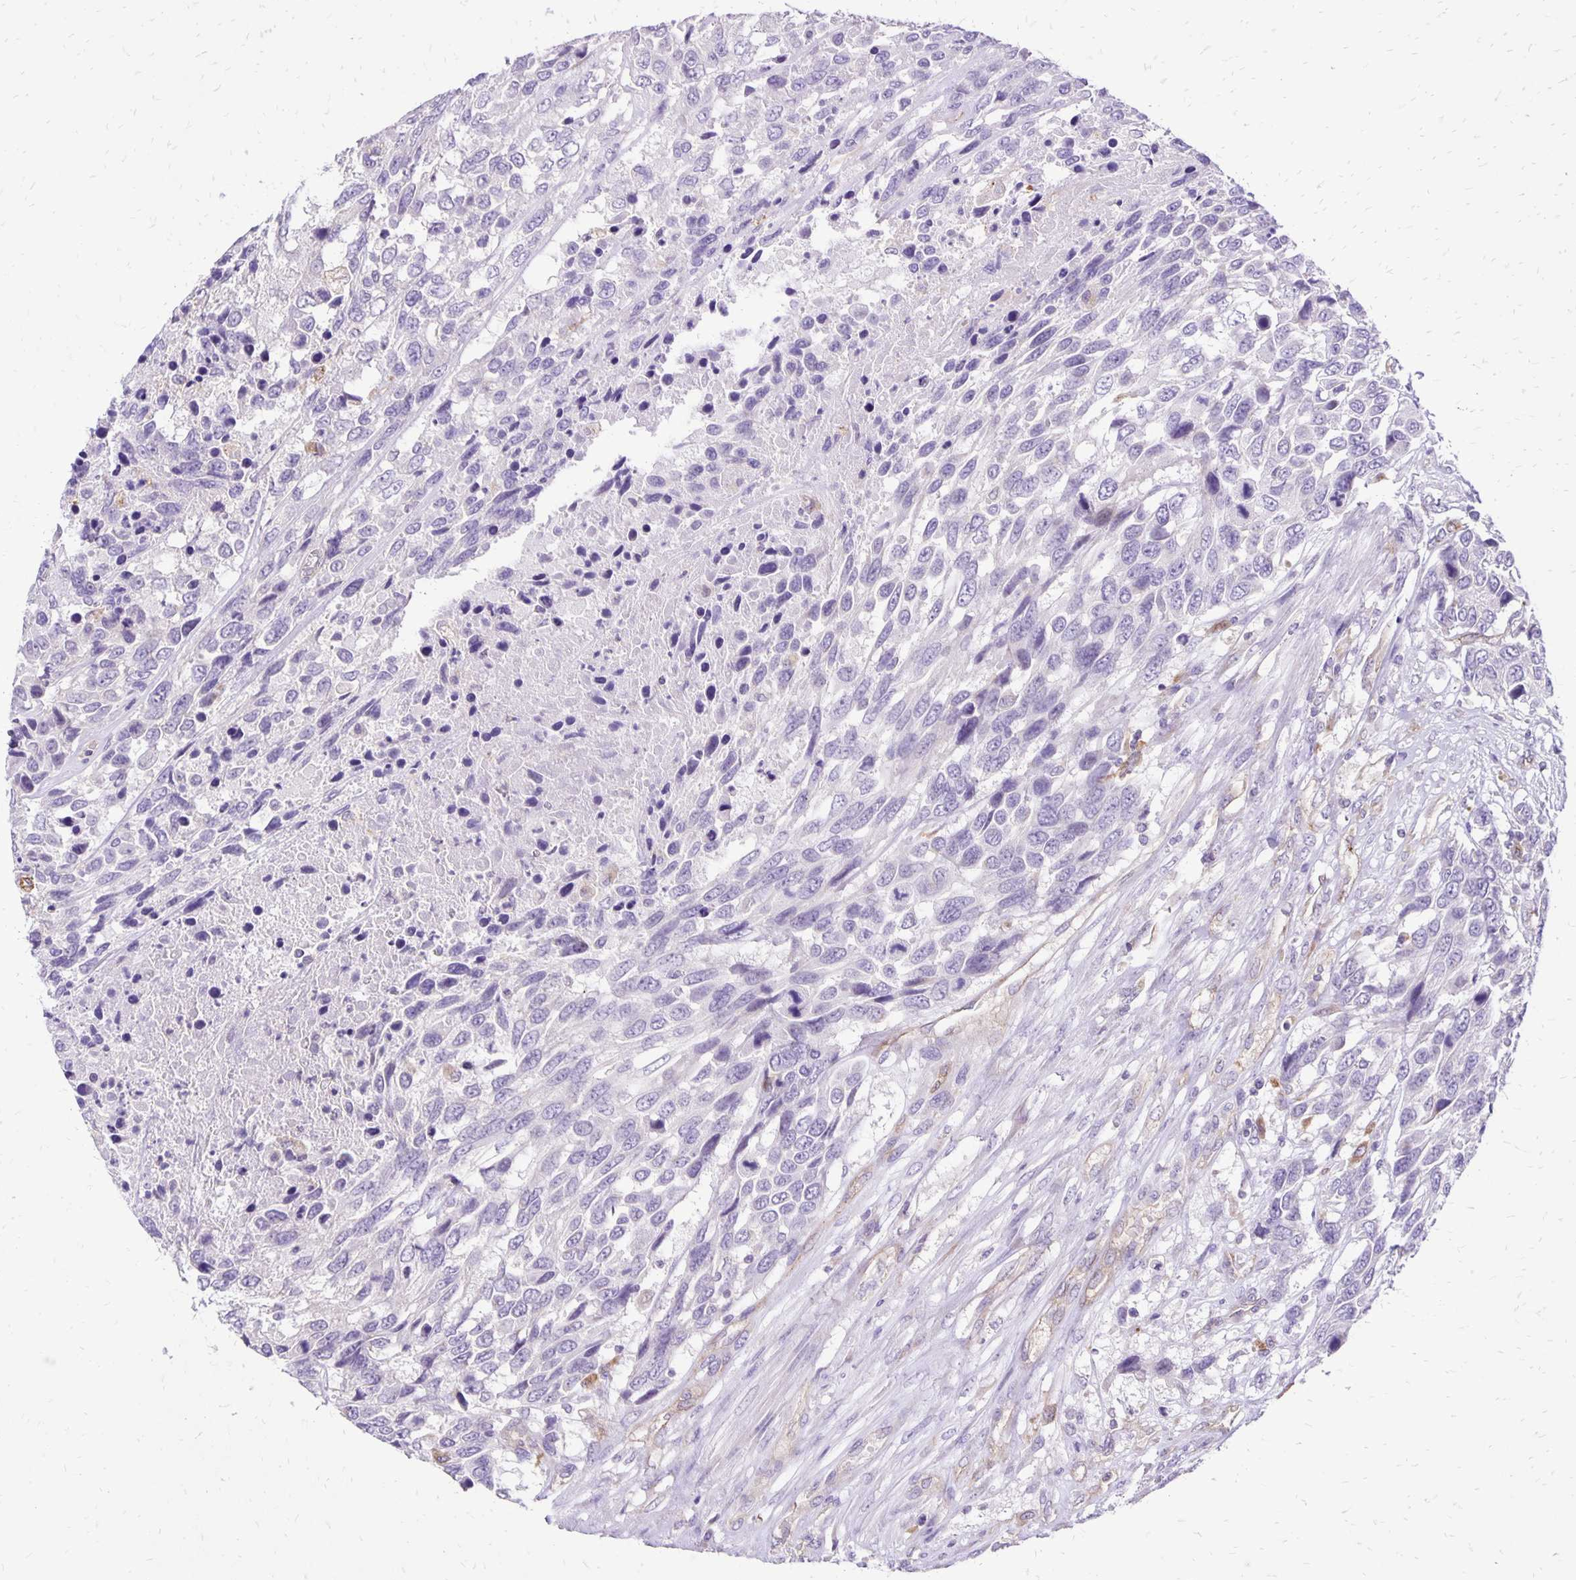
{"staining": {"intensity": "negative", "quantity": "none", "location": "none"}, "tissue": "urothelial cancer", "cell_type": "Tumor cells", "image_type": "cancer", "snomed": [{"axis": "morphology", "description": "Urothelial carcinoma, High grade"}, {"axis": "topography", "description": "Urinary bladder"}], "caption": "There is no significant expression in tumor cells of urothelial carcinoma (high-grade). (DAB (3,3'-diaminobenzidine) immunohistochemistry (IHC) with hematoxylin counter stain).", "gene": "EIF5A", "patient": {"sex": "female", "age": 70}}